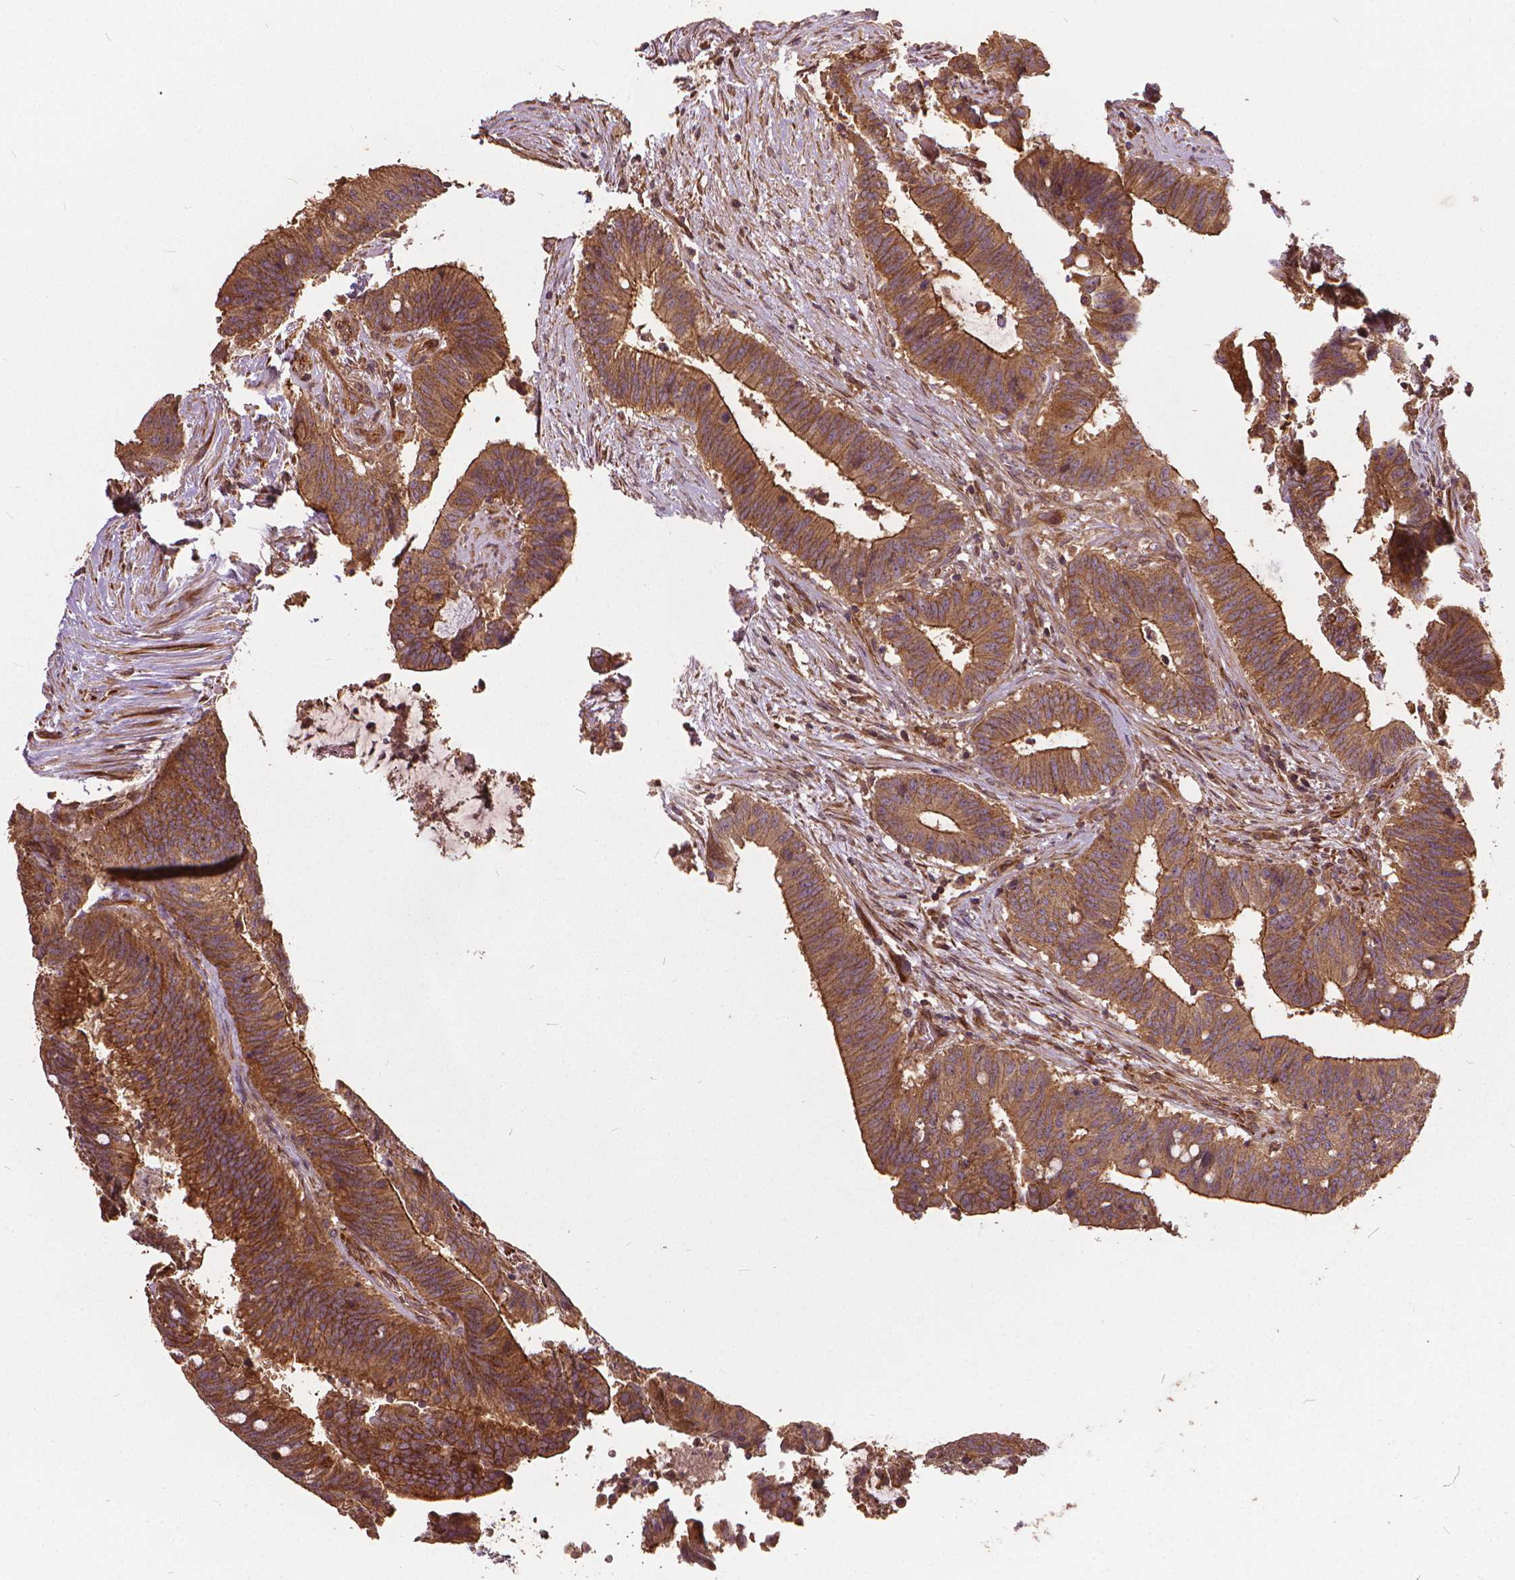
{"staining": {"intensity": "moderate", "quantity": ">75%", "location": "cytoplasmic/membranous"}, "tissue": "colorectal cancer", "cell_type": "Tumor cells", "image_type": "cancer", "snomed": [{"axis": "morphology", "description": "Adenocarcinoma, NOS"}, {"axis": "topography", "description": "Colon"}], "caption": "This is a photomicrograph of IHC staining of adenocarcinoma (colorectal), which shows moderate staining in the cytoplasmic/membranous of tumor cells.", "gene": "UBXN2A", "patient": {"sex": "female", "age": 43}}